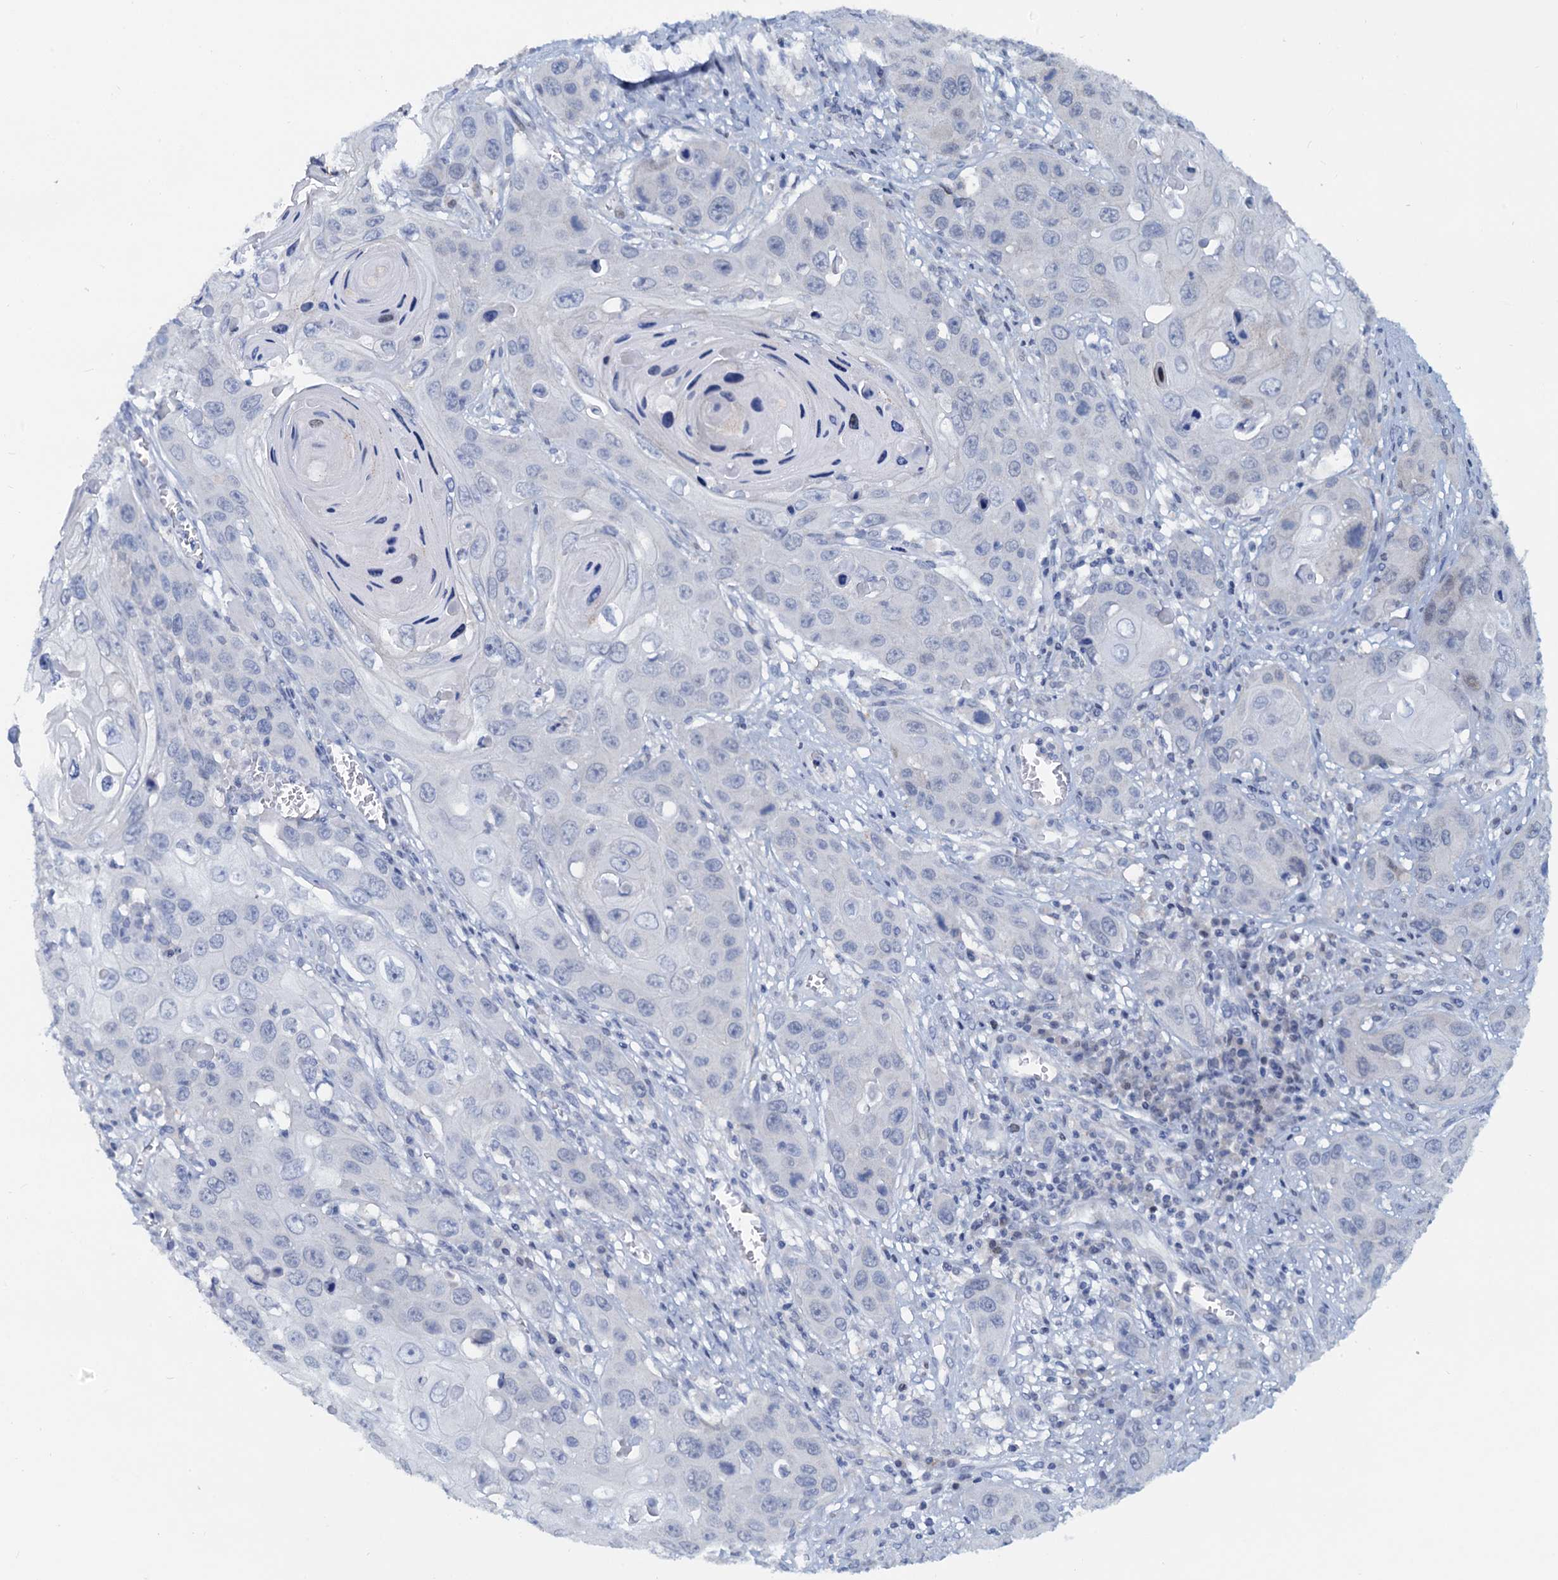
{"staining": {"intensity": "negative", "quantity": "none", "location": "none"}, "tissue": "skin cancer", "cell_type": "Tumor cells", "image_type": "cancer", "snomed": [{"axis": "morphology", "description": "Squamous cell carcinoma, NOS"}, {"axis": "topography", "description": "Skin"}], "caption": "Immunohistochemistry (IHC) micrograph of neoplastic tissue: skin cancer (squamous cell carcinoma) stained with DAB reveals no significant protein staining in tumor cells.", "gene": "PTGES3", "patient": {"sex": "male", "age": 55}}